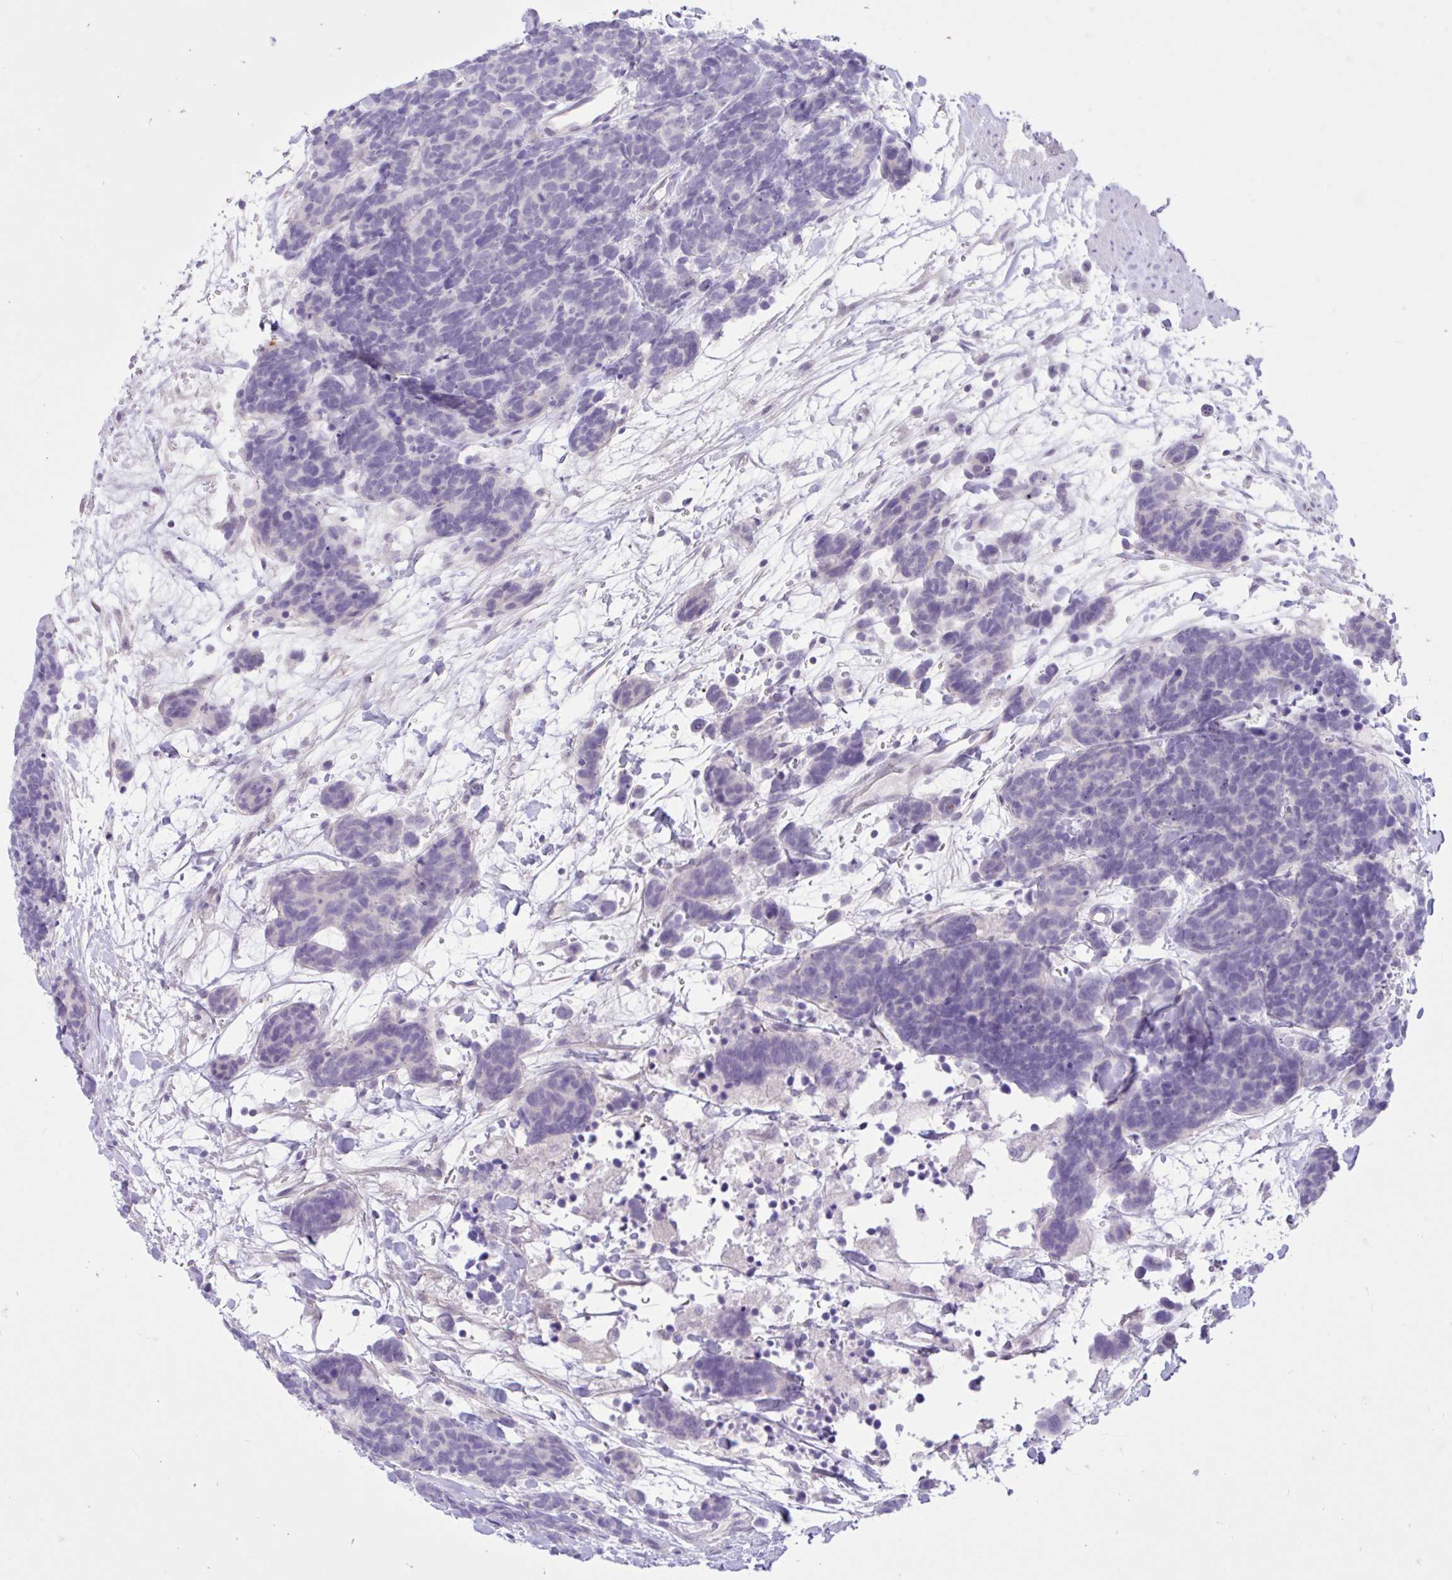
{"staining": {"intensity": "negative", "quantity": "none", "location": "none"}, "tissue": "carcinoid", "cell_type": "Tumor cells", "image_type": "cancer", "snomed": [{"axis": "morphology", "description": "Carcinoma, NOS"}, {"axis": "morphology", "description": "Carcinoid, malignant, NOS"}, {"axis": "topography", "description": "Prostate"}], "caption": "Immunohistochemistry (IHC) histopathology image of neoplastic tissue: human carcinoid stained with DAB (3,3'-diaminobenzidine) reveals no significant protein staining in tumor cells. (Stains: DAB immunohistochemistry (IHC) with hematoxylin counter stain, Microscopy: brightfield microscopy at high magnification).", "gene": "ZNF101", "patient": {"sex": "male", "age": 57}}